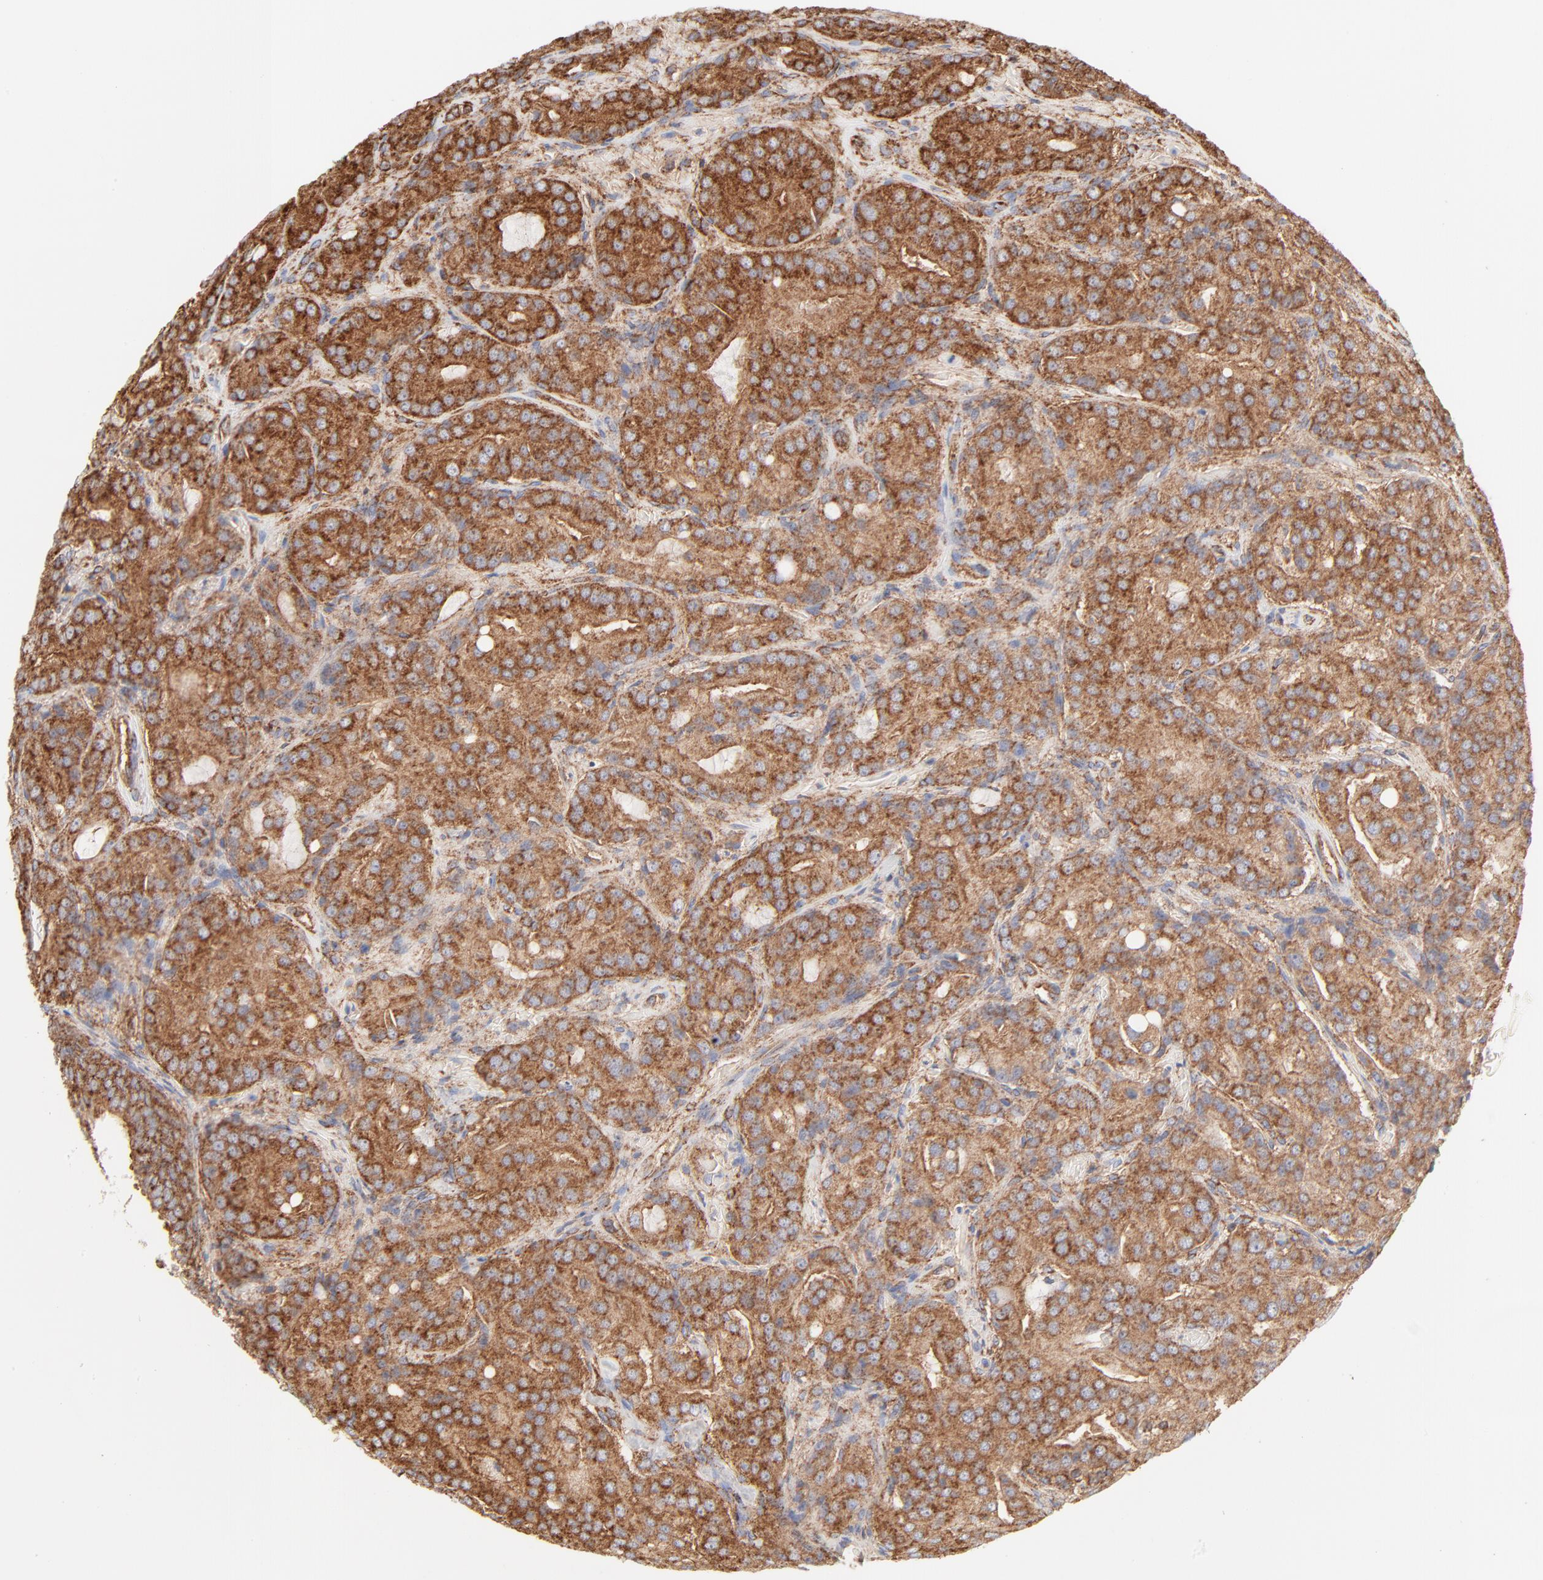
{"staining": {"intensity": "strong", "quantity": ">75%", "location": "cytoplasmic/membranous"}, "tissue": "prostate cancer", "cell_type": "Tumor cells", "image_type": "cancer", "snomed": [{"axis": "morphology", "description": "Adenocarcinoma, High grade"}, {"axis": "topography", "description": "Prostate"}], "caption": "Prostate adenocarcinoma (high-grade) stained with DAB immunohistochemistry displays high levels of strong cytoplasmic/membranous positivity in about >75% of tumor cells. The protein is shown in brown color, while the nuclei are stained blue.", "gene": "CLTB", "patient": {"sex": "male", "age": 72}}